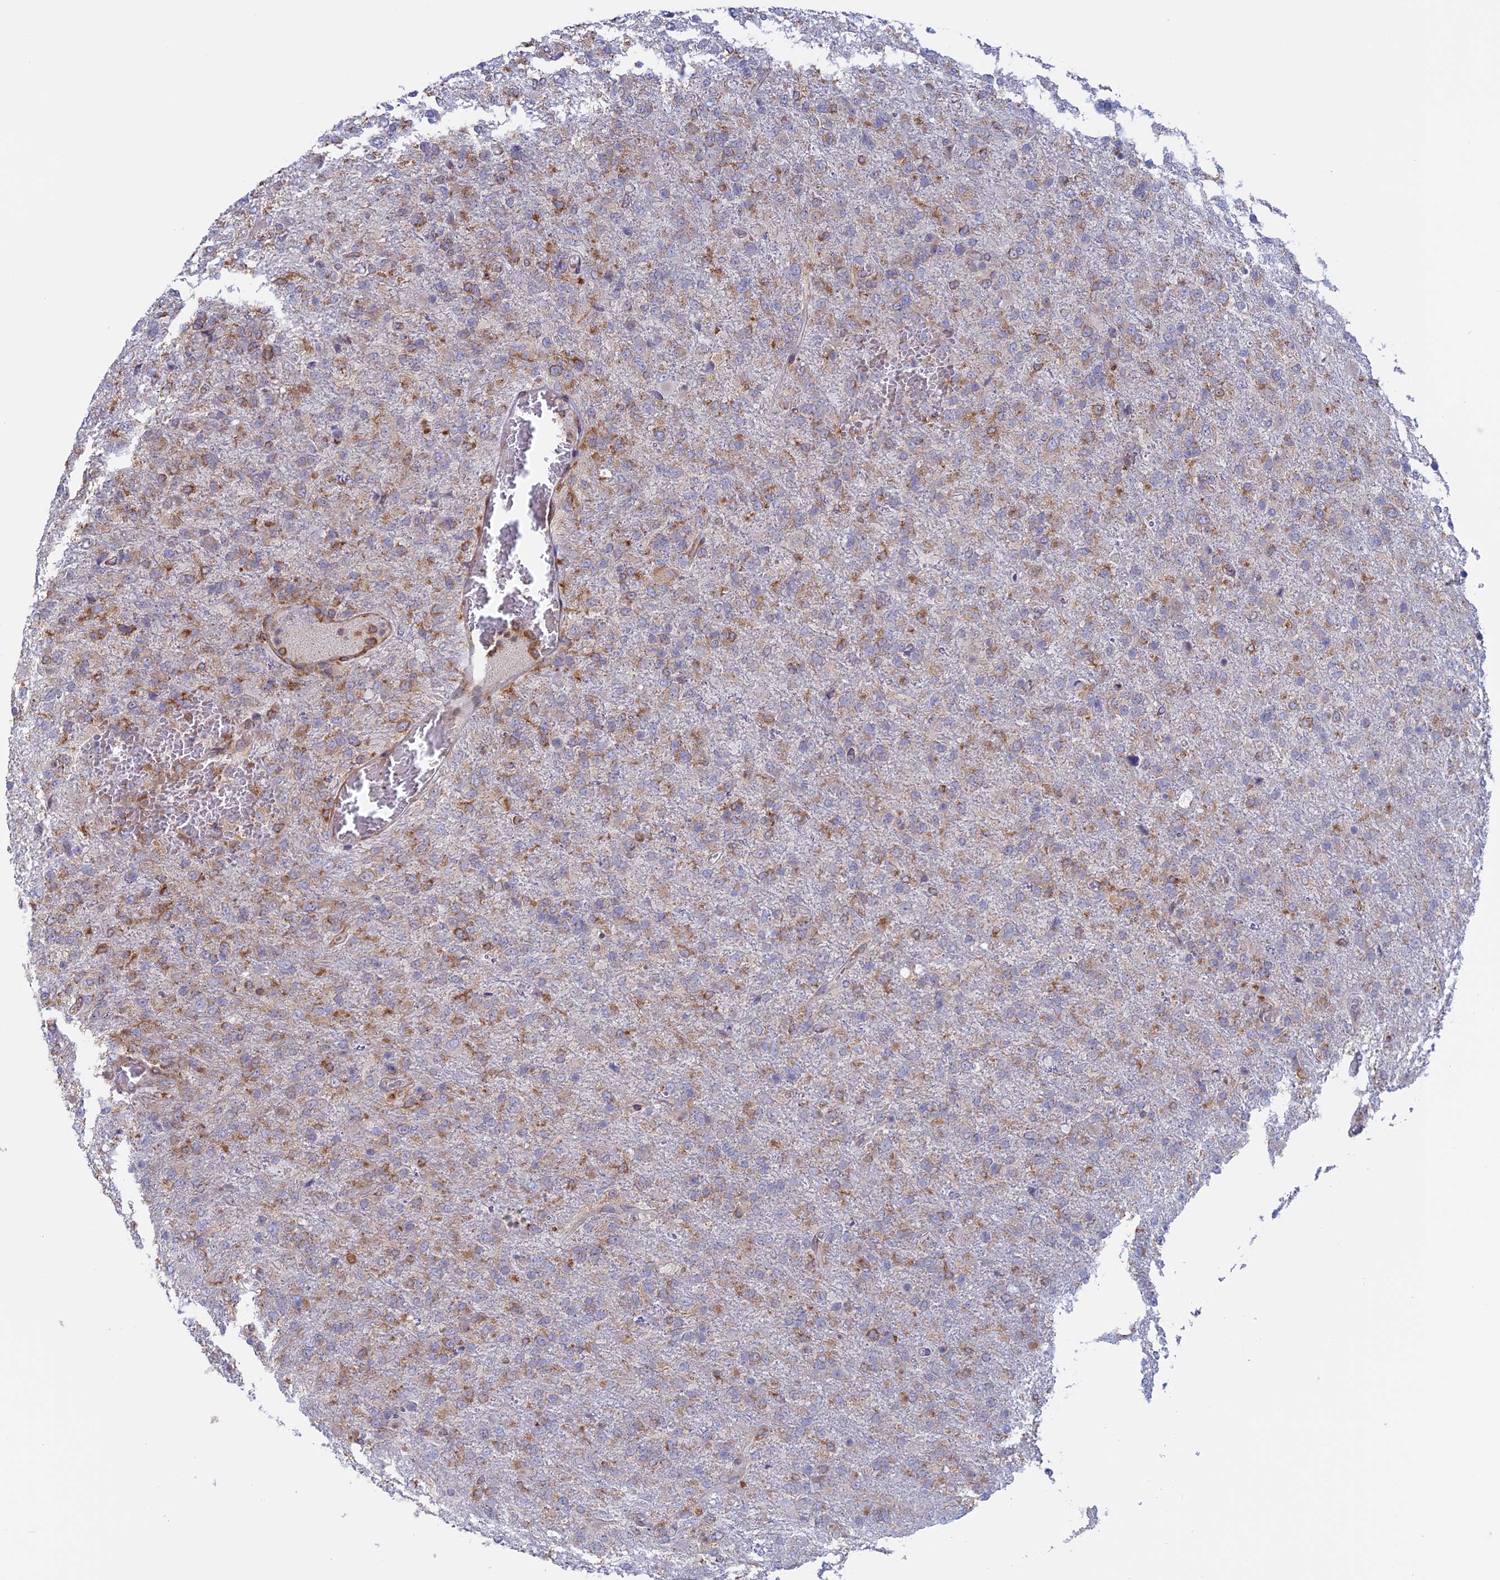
{"staining": {"intensity": "moderate", "quantity": "<25%", "location": "cytoplasmic/membranous"}, "tissue": "glioma", "cell_type": "Tumor cells", "image_type": "cancer", "snomed": [{"axis": "morphology", "description": "Glioma, malignant, High grade"}, {"axis": "topography", "description": "Brain"}], "caption": "Human malignant high-grade glioma stained for a protein (brown) displays moderate cytoplasmic/membranous positive positivity in about <25% of tumor cells.", "gene": "GMIP", "patient": {"sex": "female", "age": 74}}